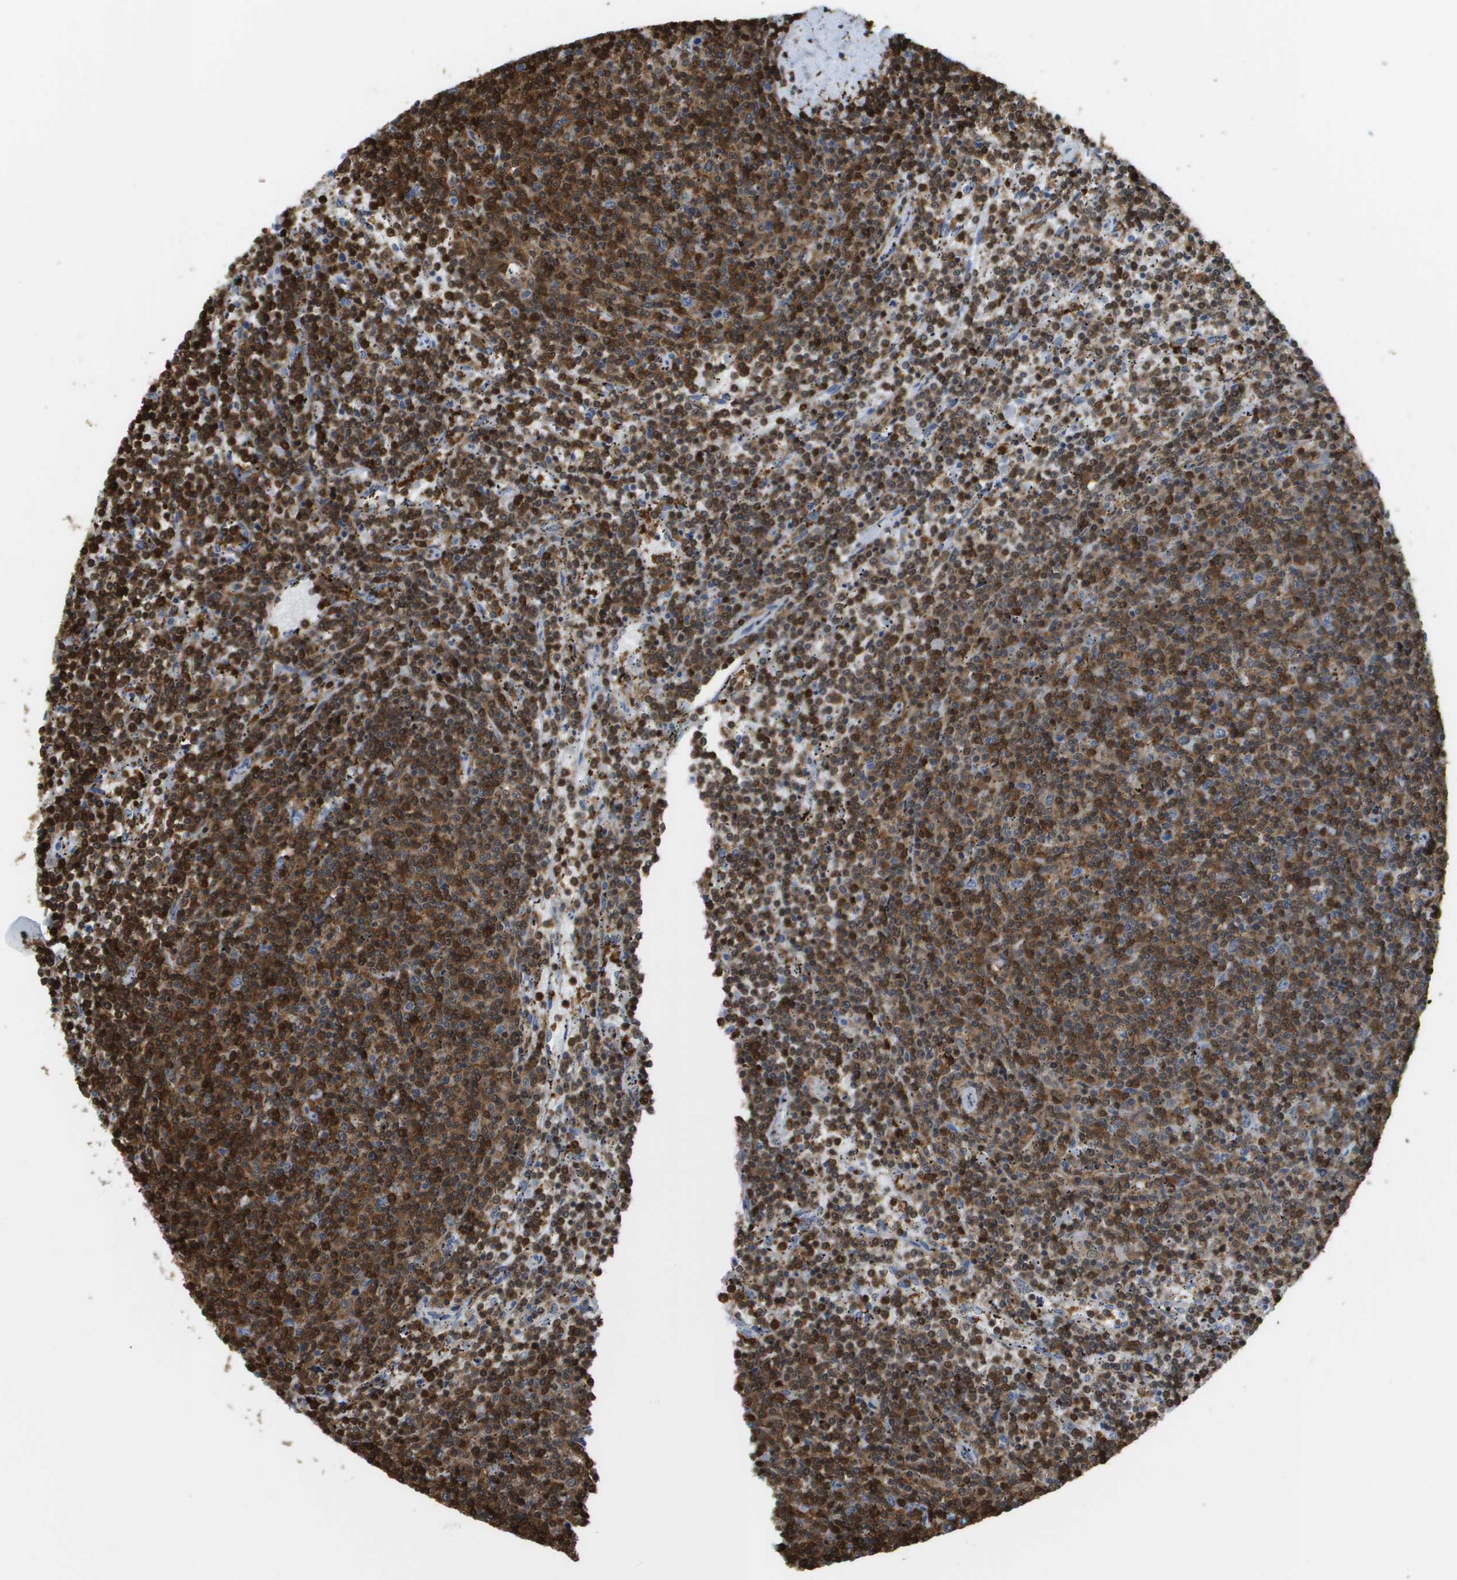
{"staining": {"intensity": "strong", "quantity": ">75%", "location": "cytoplasmic/membranous"}, "tissue": "lymphoma", "cell_type": "Tumor cells", "image_type": "cancer", "snomed": [{"axis": "morphology", "description": "Malignant lymphoma, non-Hodgkin's type, Low grade"}, {"axis": "topography", "description": "Spleen"}], "caption": "IHC (DAB (3,3'-diaminobenzidine)) staining of human lymphoma demonstrates strong cytoplasmic/membranous protein expression in approximately >75% of tumor cells.", "gene": "DOCK5", "patient": {"sex": "female", "age": 50}}